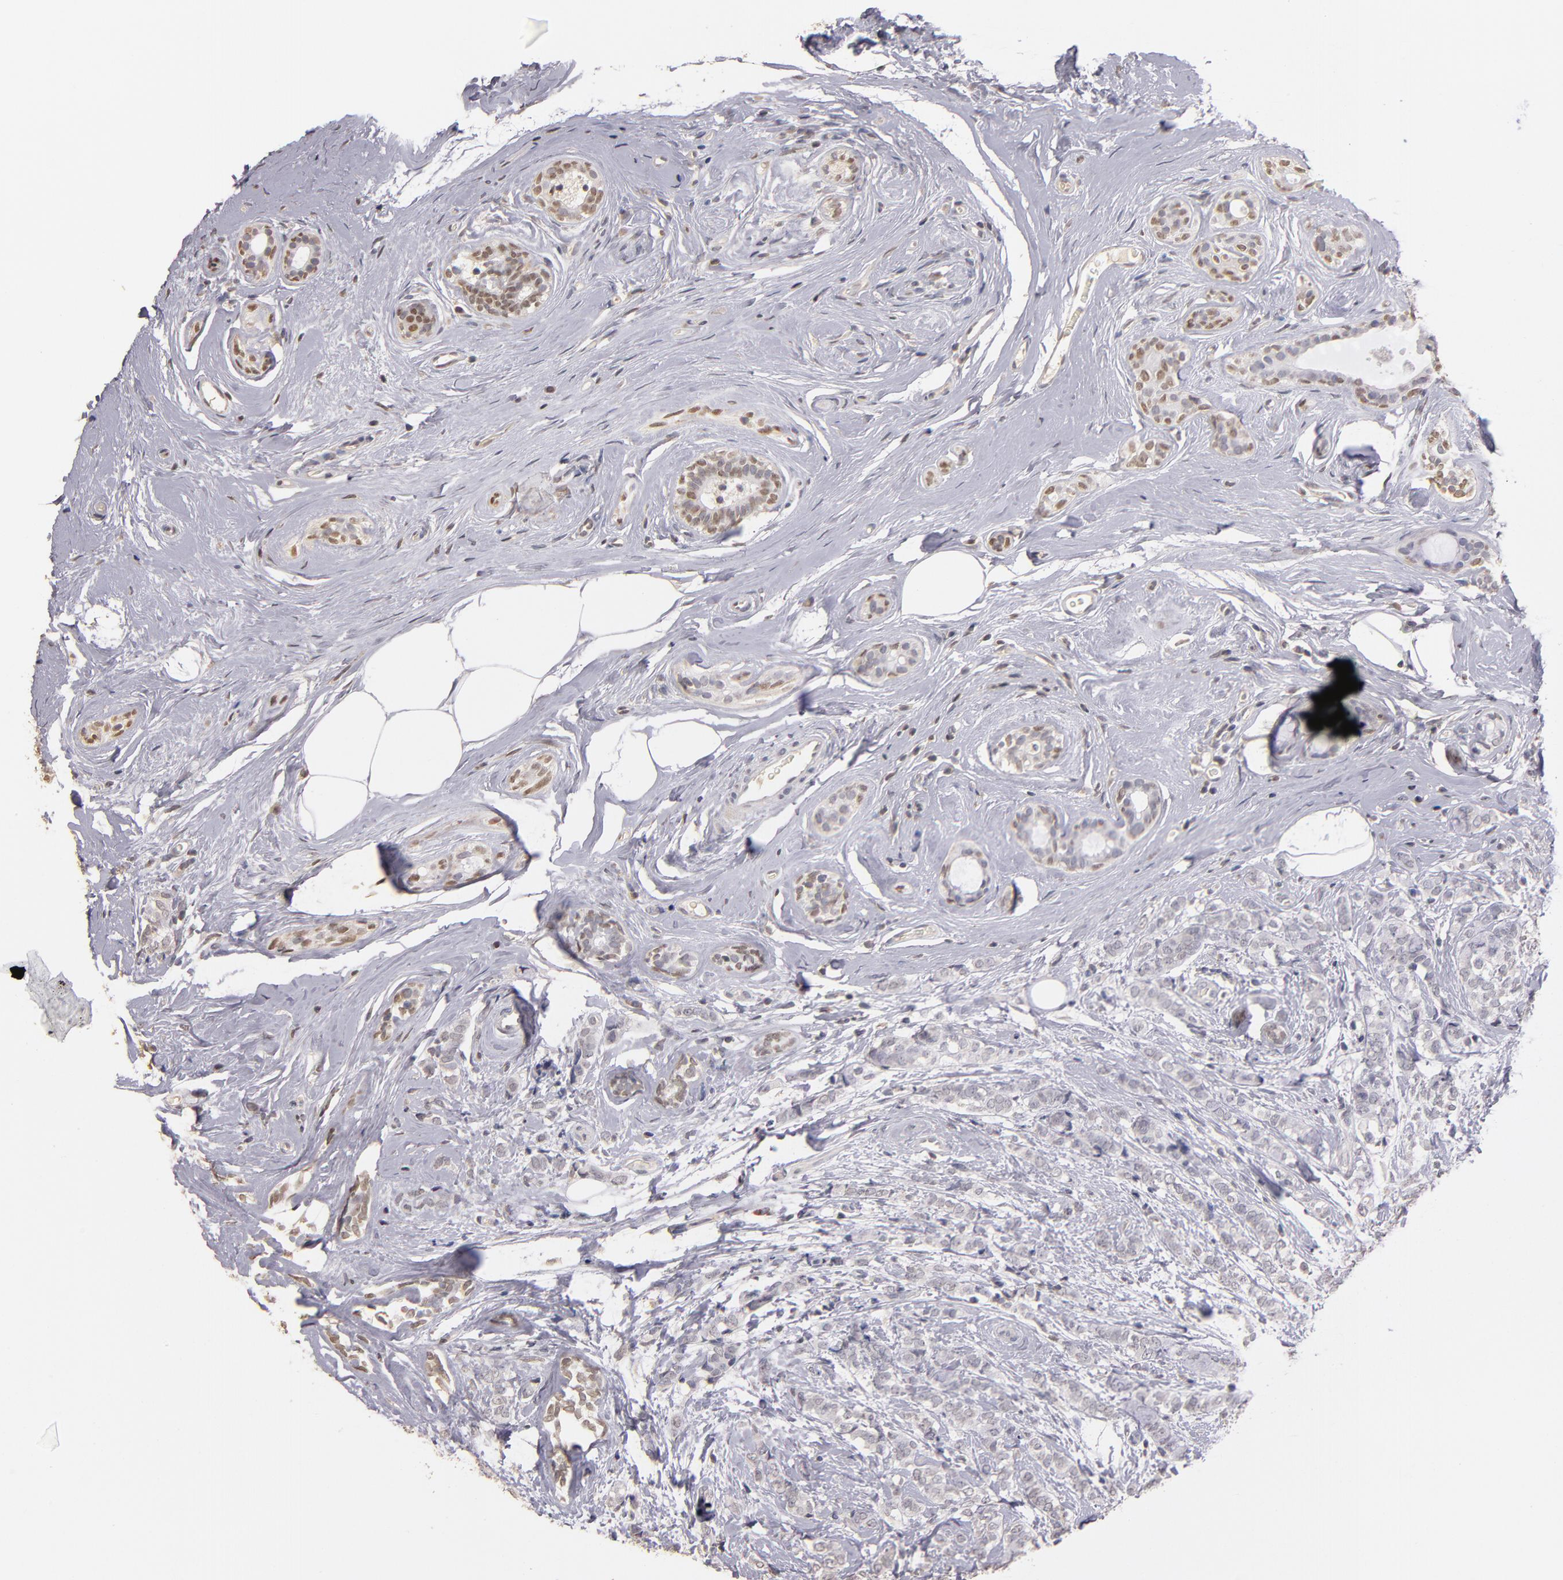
{"staining": {"intensity": "negative", "quantity": "none", "location": "none"}, "tissue": "breast cancer", "cell_type": "Tumor cells", "image_type": "cancer", "snomed": [{"axis": "morphology", "description": "Lobular carcinoma"}, {"axis": "topography", "description": "Breast"}], "caption": "Tumor cells are negative for protein expression in human breast cancer.", "gene": "SOX10", "patient": {"sex": "female", "age": 60}}